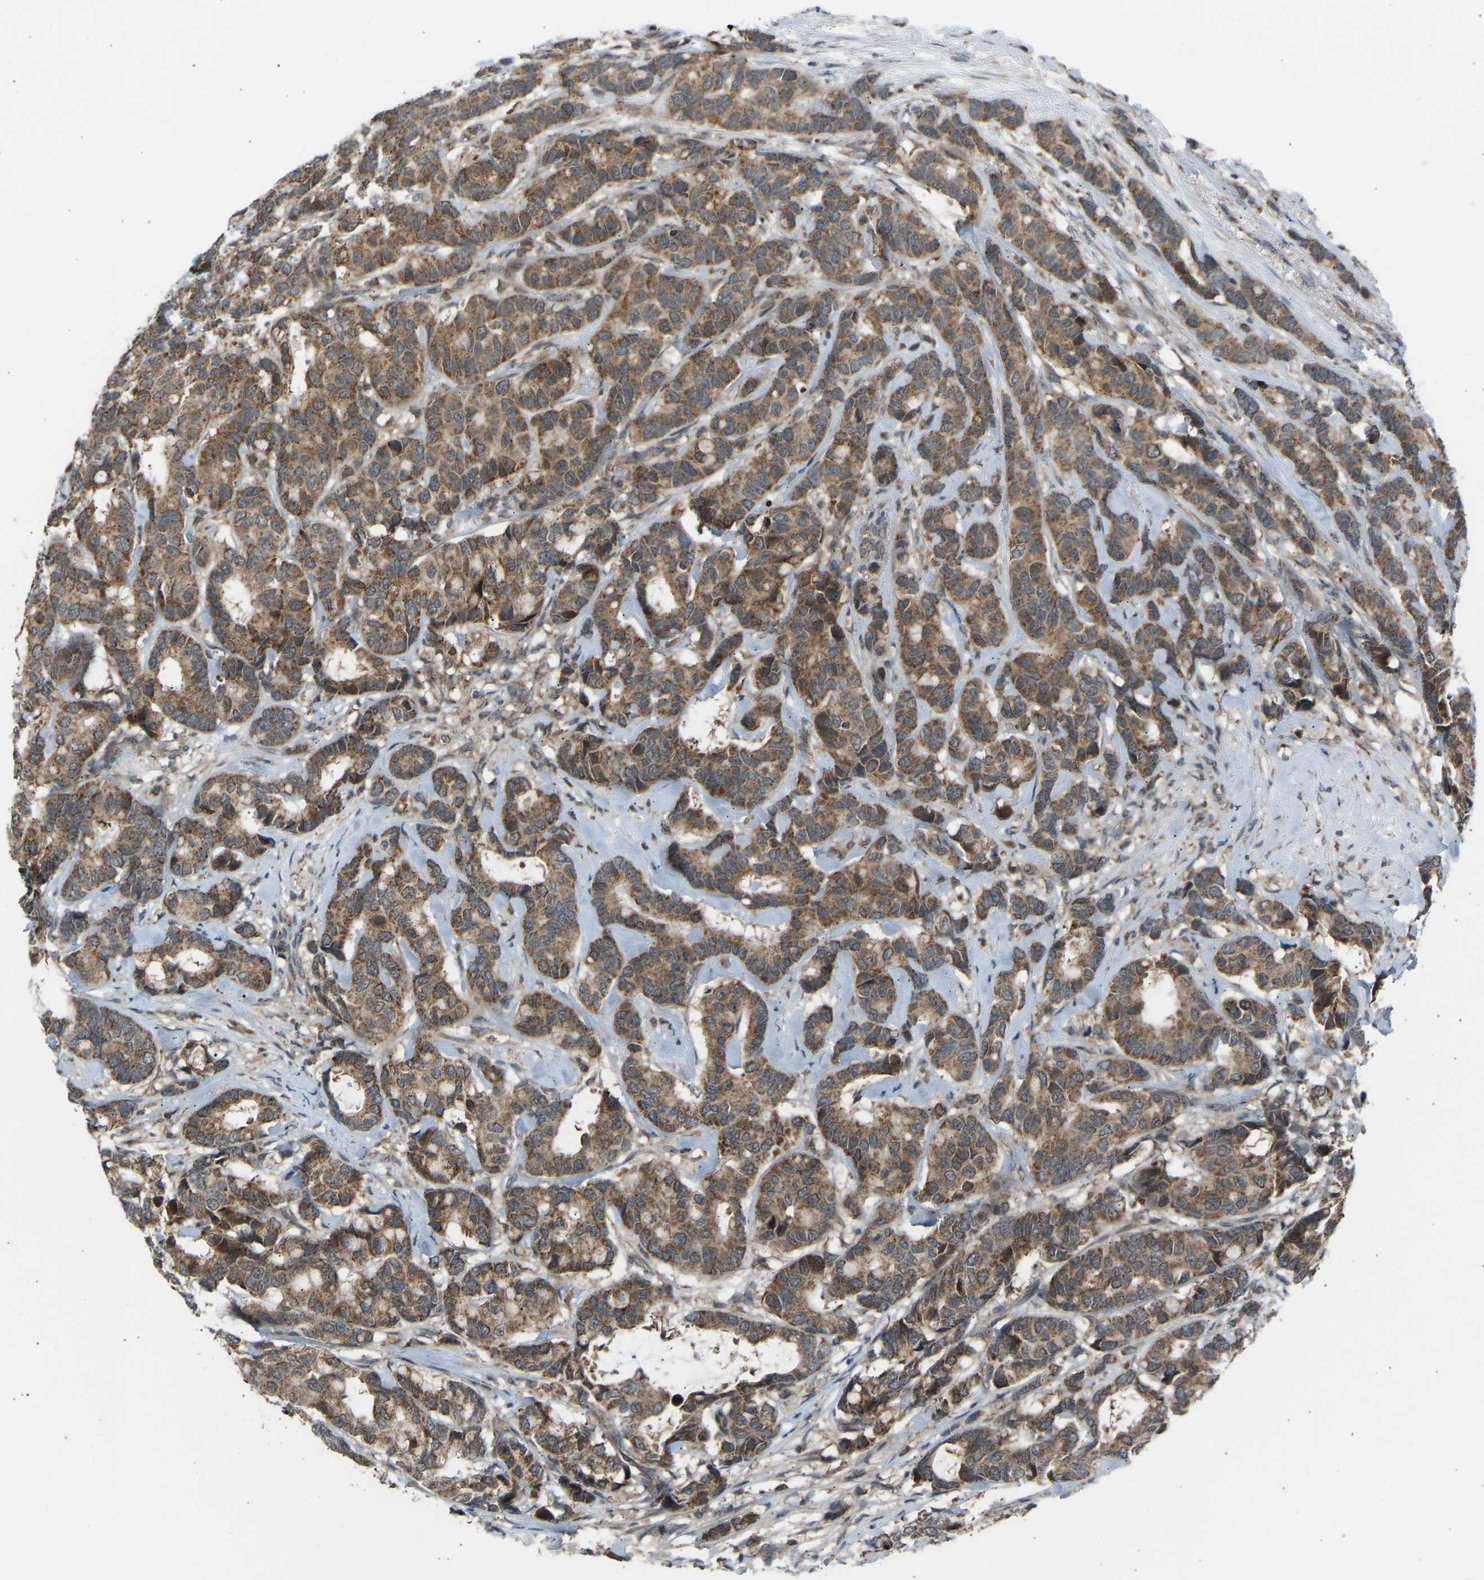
{"staining": {"intensity": "moderate", "quantity": ">75%", "location": "cytoplasmic/membranous"}, "tissue": "breast cancer", "cell_type": "Tumor cells", "image_type": "cancer", "snomed": [{"axis": "morphology", "description": "Duct carcinoma"}, {"axis": "topography", "description": "Breast"}], "caption": "Immunohistochemical staining of human intraductal carcinoma (breast) displays medium levels of moderate cytoplasmic/membranous protein expression in about >75% of tumor cells.", "gene": "SLIRP", "patient": {"sex": "female", "age": 87}}